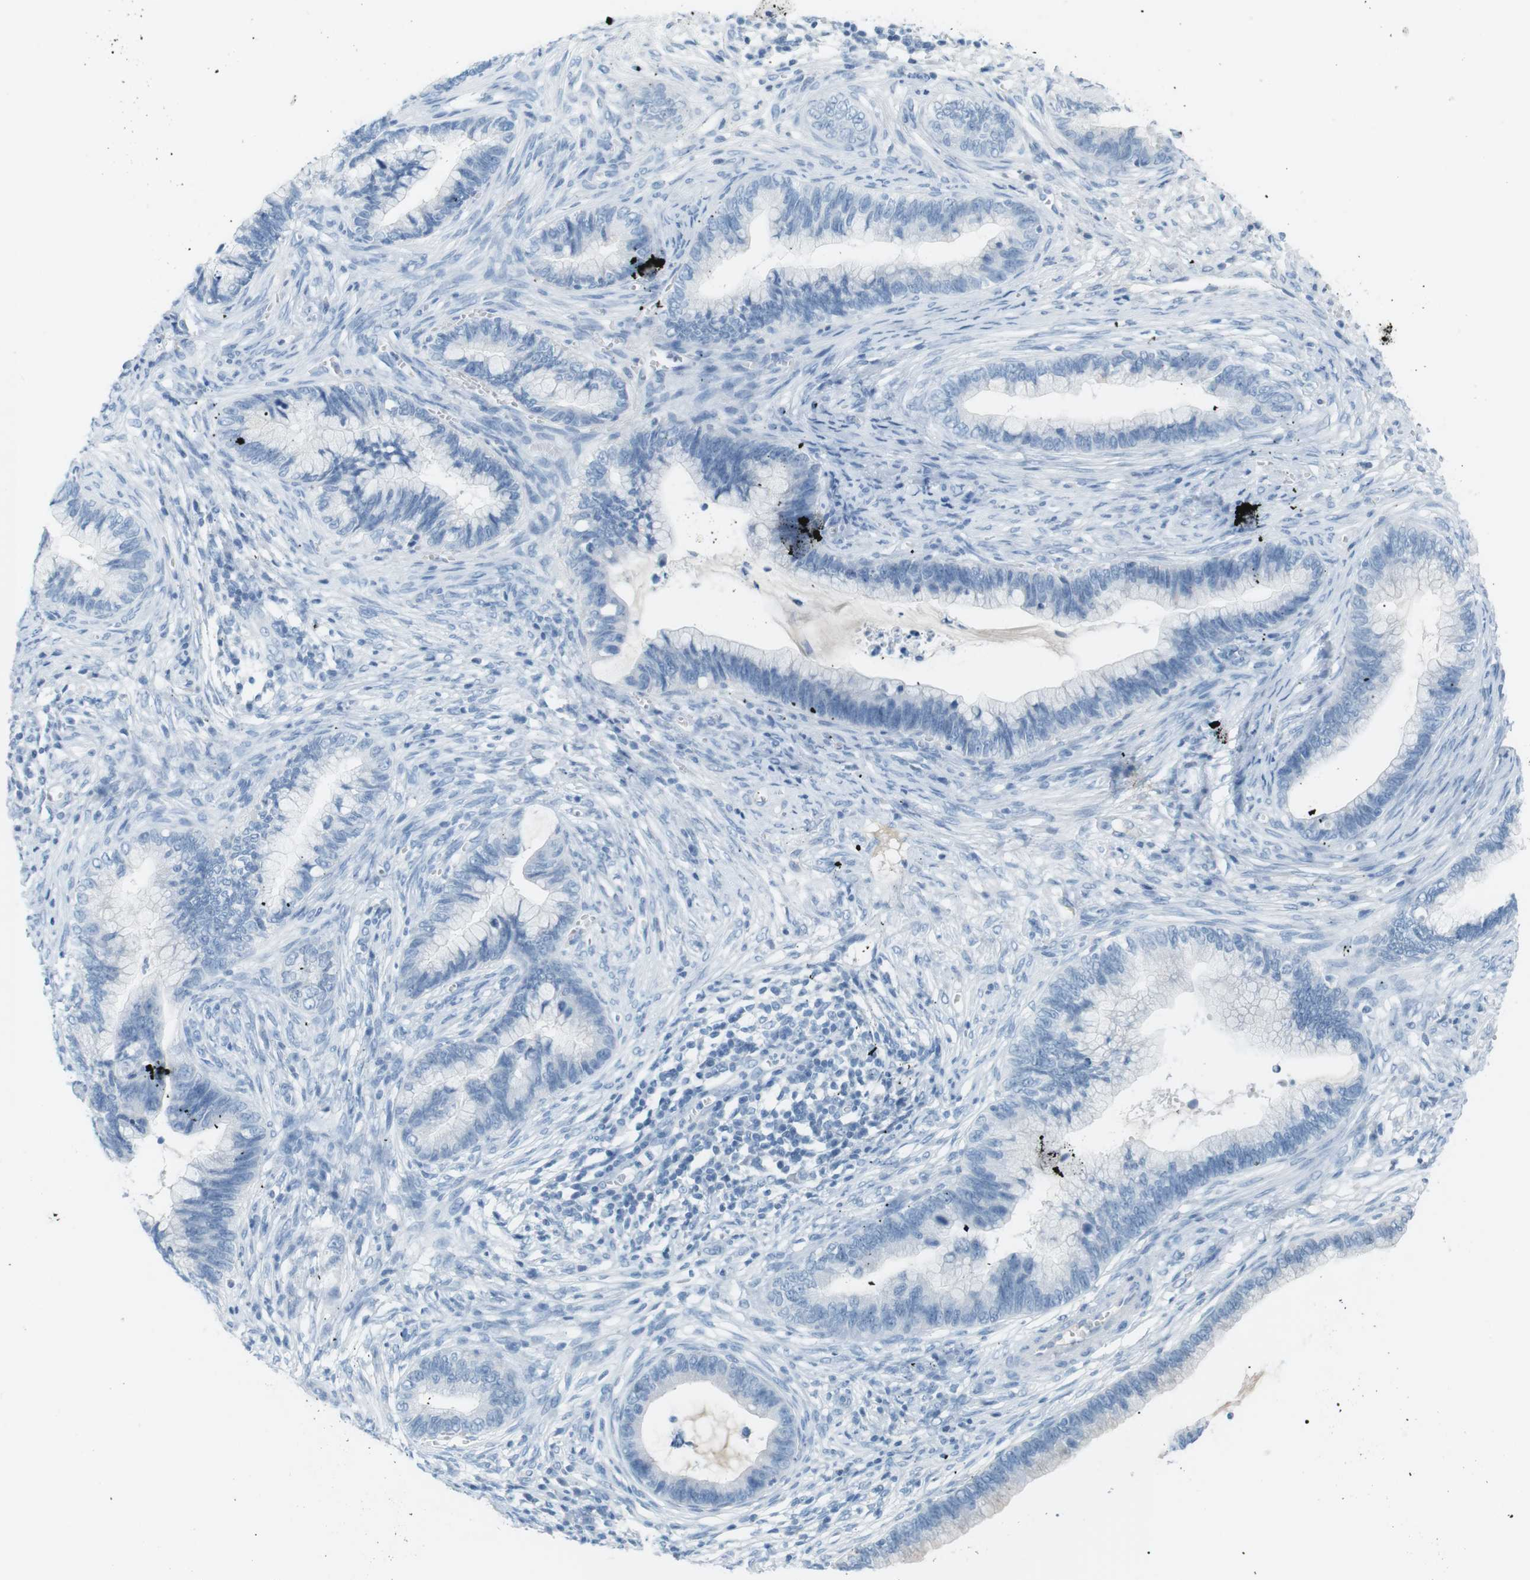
{"staining": {"intensity": "negative", "quantity": "none", "location": "none"}, "tissue": "cervical cancer", "cell_type": "Tumor cells", "image_type": "cancer", "snomed": [{"axis": "morphology", "description": "Adenocarcinoma, NOS"}, {"axis": "topography", "description": "Cervix"}], "caption": "Tumor cells are negative for protein expression in human cervical adenocarcinoma.", "gene": "AZGP1", "patient": {"sex": "female", "age": 44}}